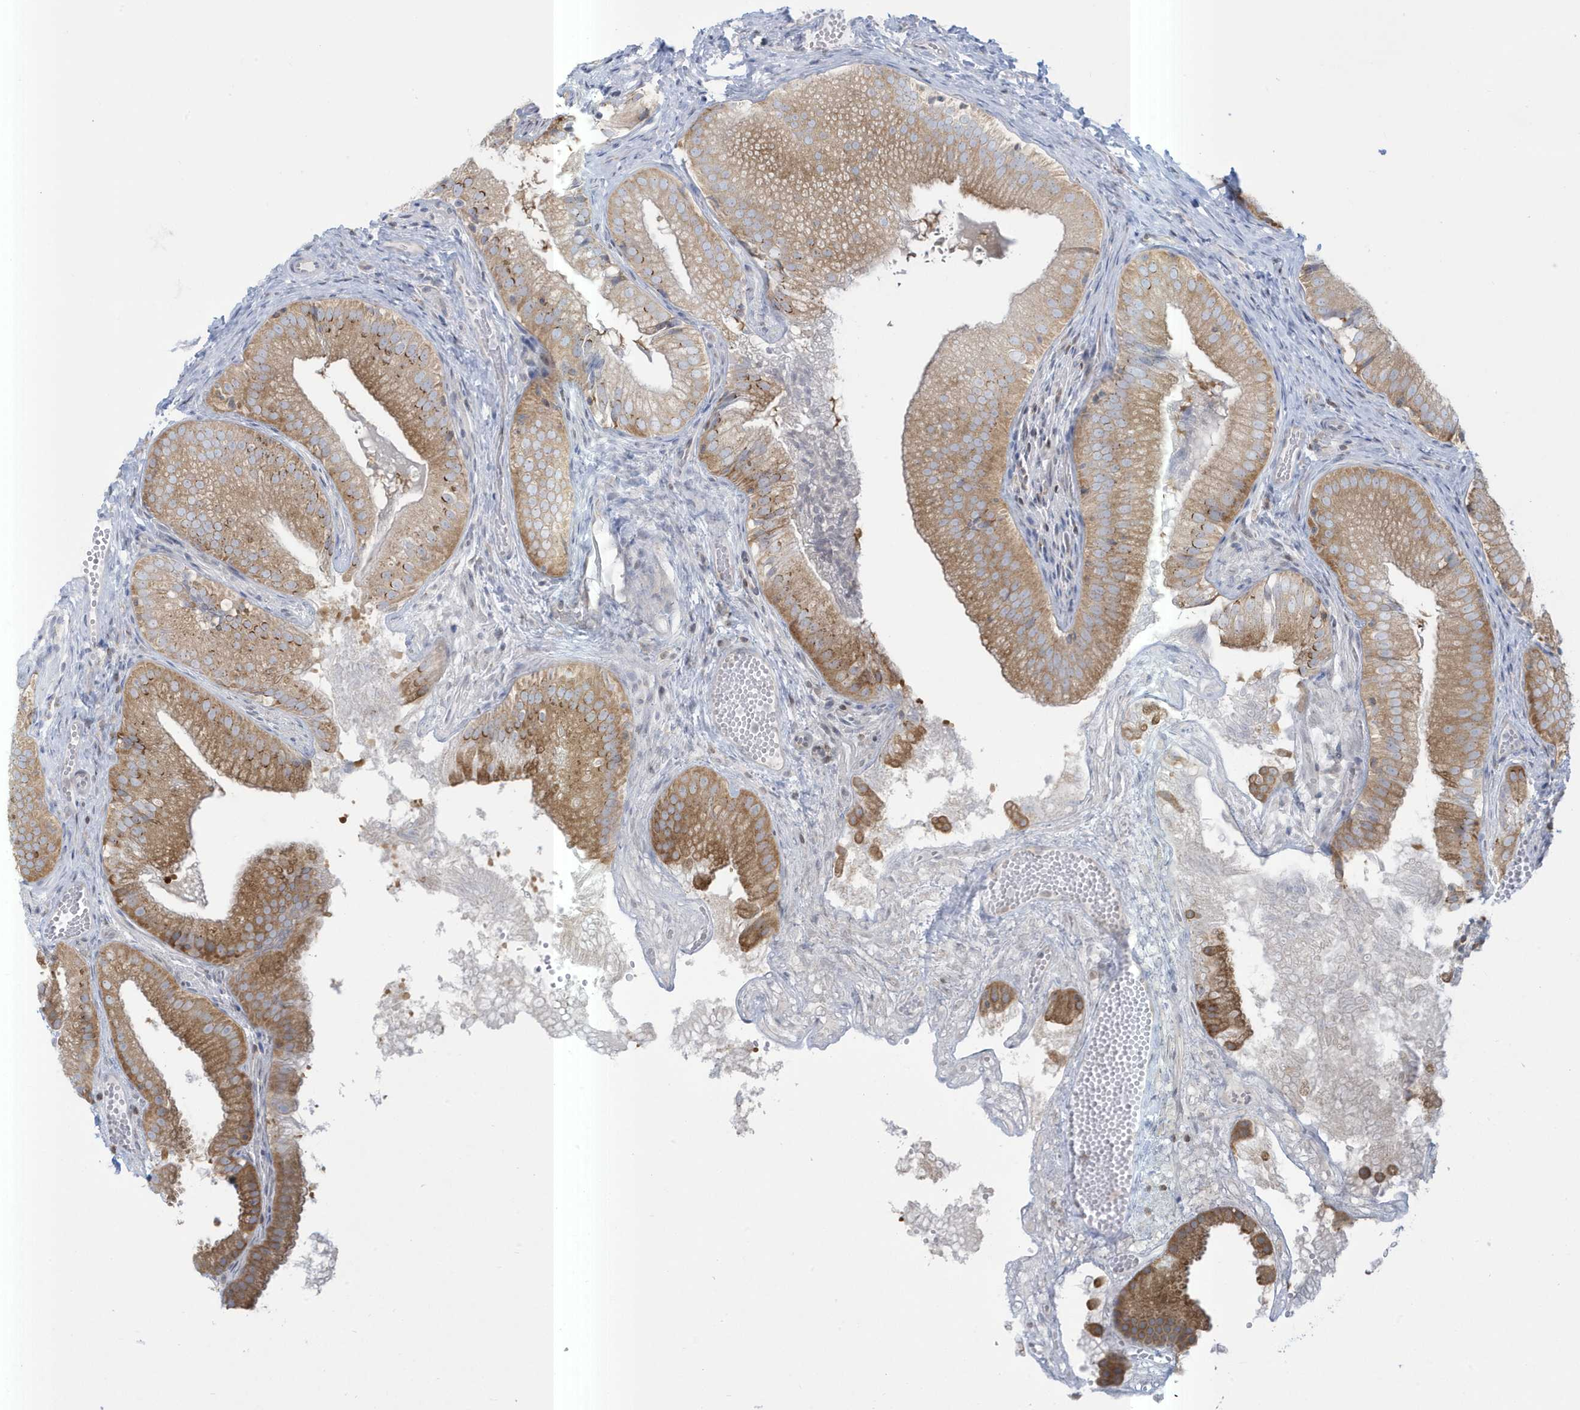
{"staining": {"intensity": "moderate", "quantity": ">75%", "location": "cytoplasmic/membranous"}, "tissue": "gallbladder", "cell_type": "Glandular cells", "image_type": "normal", "snomed": [{"axis": "morphology", "description": "Normal tissue, NOS"}, {"axis": "topography", "description": "Gallbladder"}], "caption": "A brown stain shows moderate cytoplasmic/membranous positivity of a protein in glandular cells of unremarkable gallbladder. (Stains: DAB in brown, nuclei in blue, Microscopy: brightfield microscopy at high magnification).", "gene": "SLAMF9", "patient": {"sex": "female", "age": 30}}